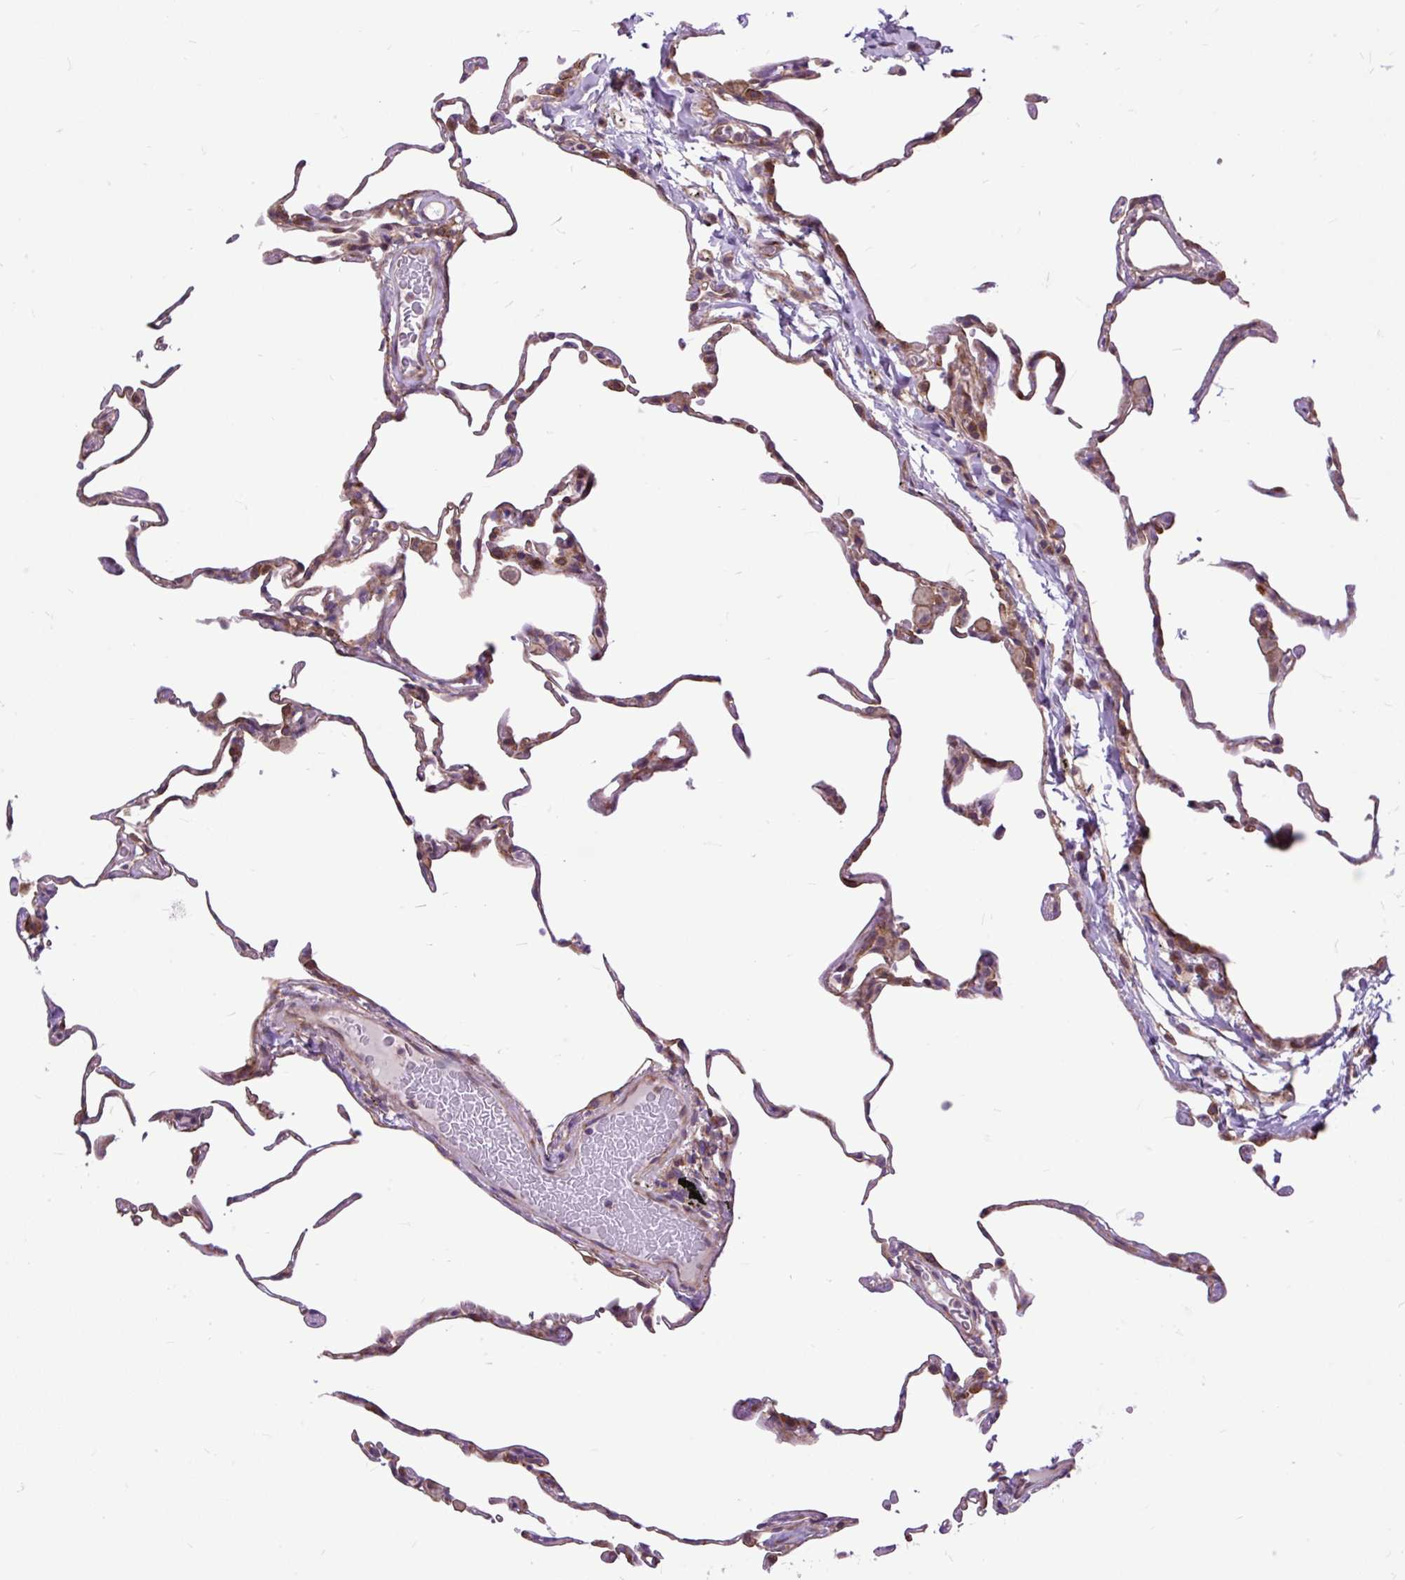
{"staining": {"intensity": "moderate", "quantity": "25%-75%", "location": "cytoplasmic/membranous"}, "tissue": "lung", "cell_type": "Alveolar cells", "image_type": "normal", "snomed": [{"axis": "morphology", "description": "Normal tissue, NOS"}, {"axis": "topography", "description": "Lung"}], "caption": "Brown immunohistochemical staining in unremarkable human lung reveals moderate cytoplasmic/membranous positivity in approximately 25%-75% of alveolar cells.", "gene": "TRIM17", "patient": {"sex": "female", "age": 57}}